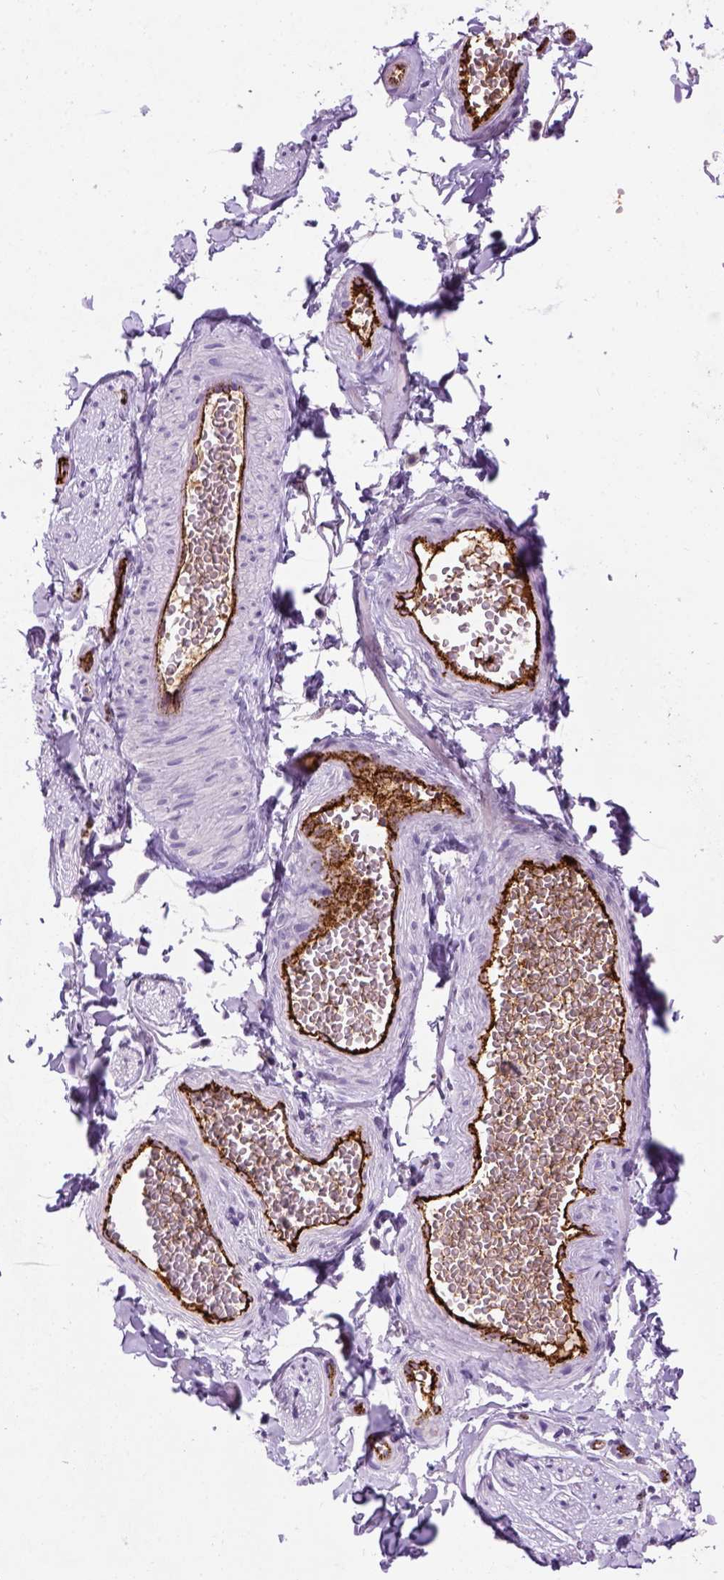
{"staining": {"intensity": "negative", "quantity": "none", "location": "none"}, "tissue": "adipose tissue", "cell_type": "Adipocytes", "image_type": "normal", "snomed": [{"axis": "morphology", "description": "Normal tissue, NOS"}, {"axis": "topography", "description": "Smooth muscle"}, {"axis": "topography", "description": "Peripheral nerve tissue"}], "caption": "An image of adipose tissue stained for a protein shows no brown staining in adipocytes.", "gene": "VWF", "patient": {"sex": "male", "age": 22}}